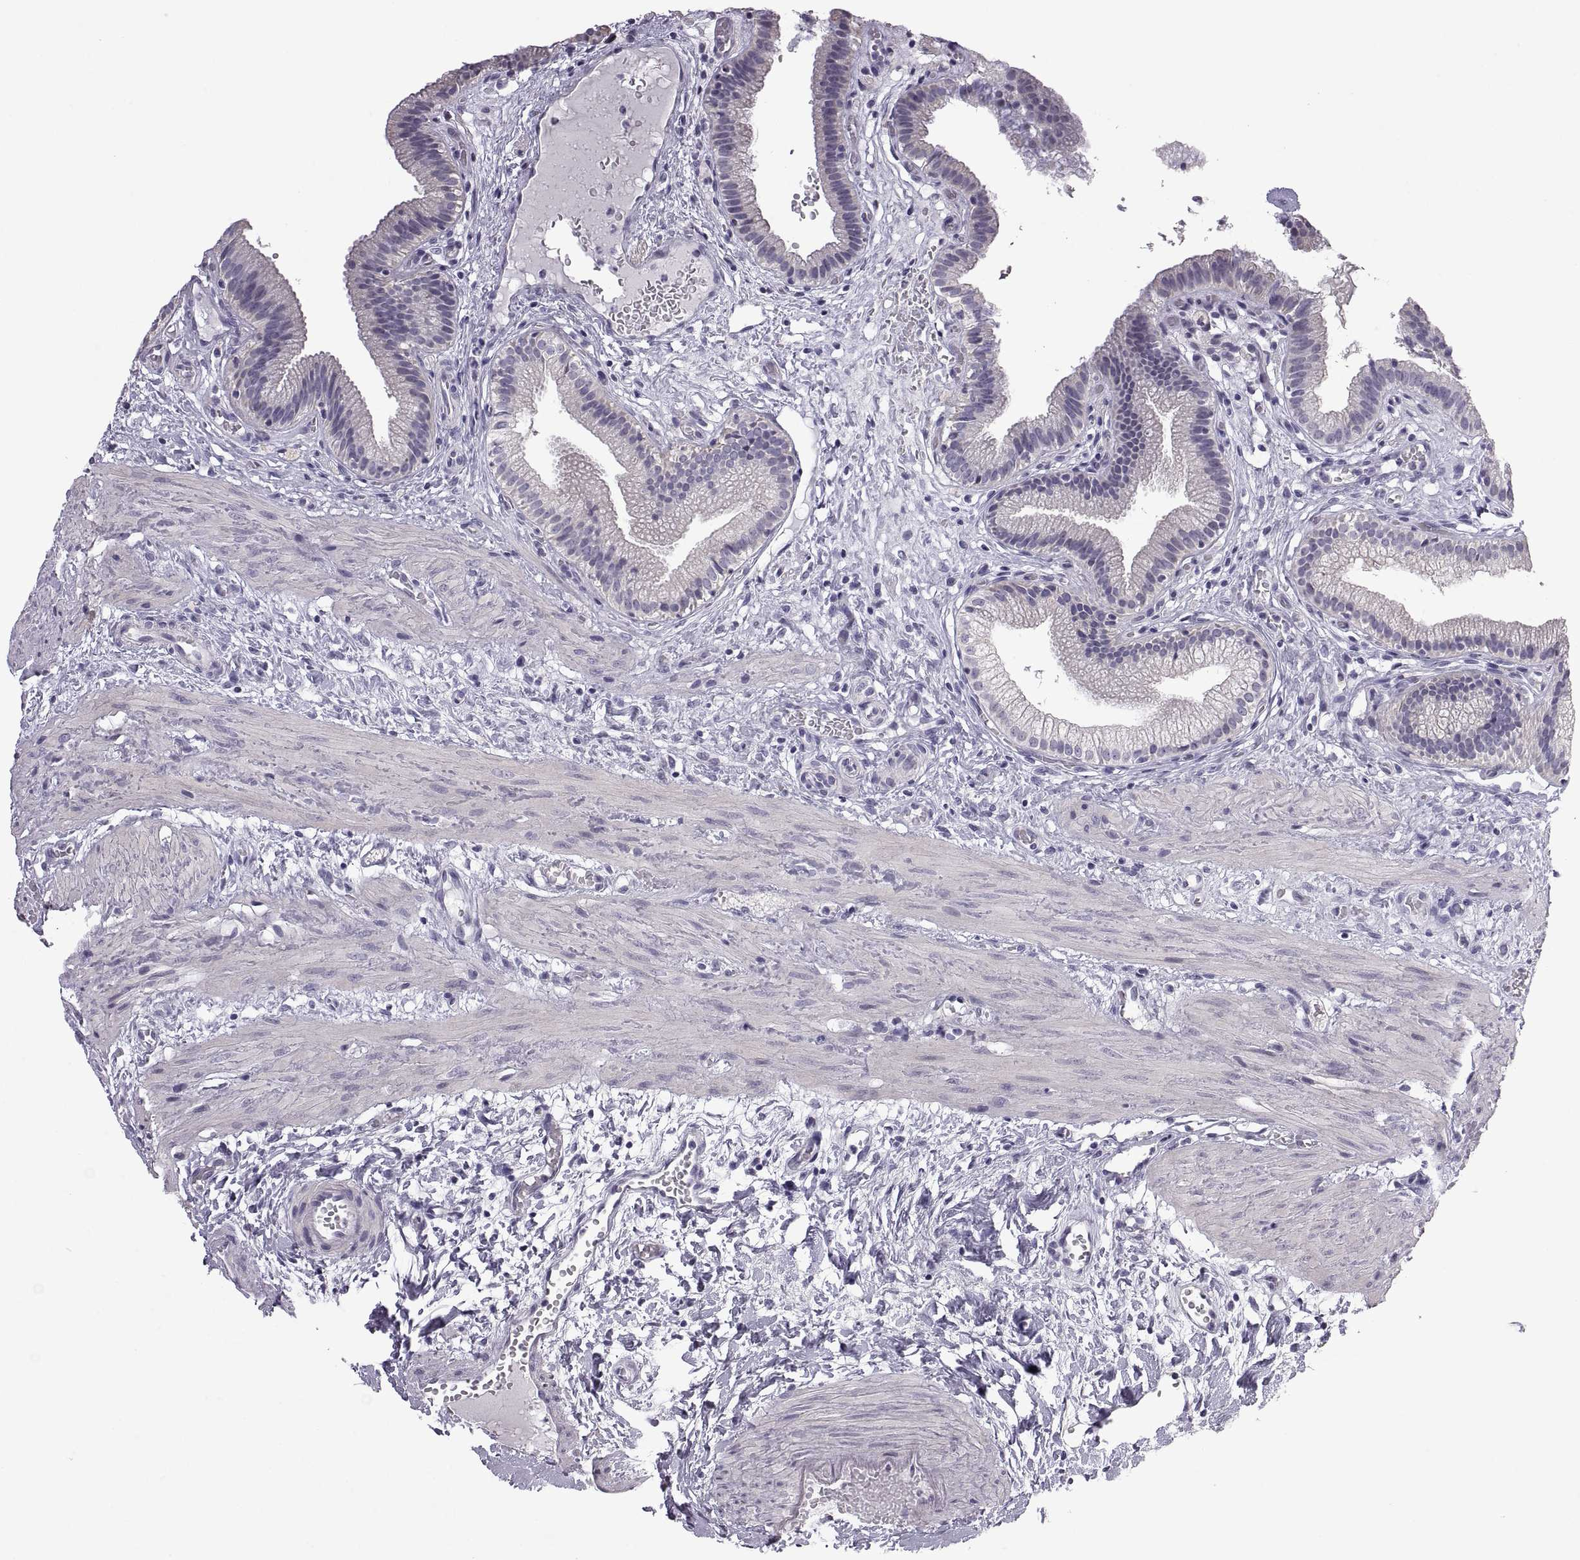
{"staining": {"intensity": "weak", "quantity": "25%-75%", "location": "cytoplasmic/membranous"}, "tissue": "gallbladder", "cell_type": "Glandular cells", "image_type": "normal", "snomed": [{"axis": "morphology", "description": "Normal tissue, NOS"}, {"axis": "topography", "description": "Gallbladder"}], "caption": "The micrograph reveals immunohistochemical staining of unremarkable gallbladder. There is weak cytoplasmic/membranous expression is identified in about 25%-75% of glandular cells. (Brightfield microscopy of DAB IHC at high magnification).", "gene": "FAM170A", "patient": {"sex": "female", "age": 24}}